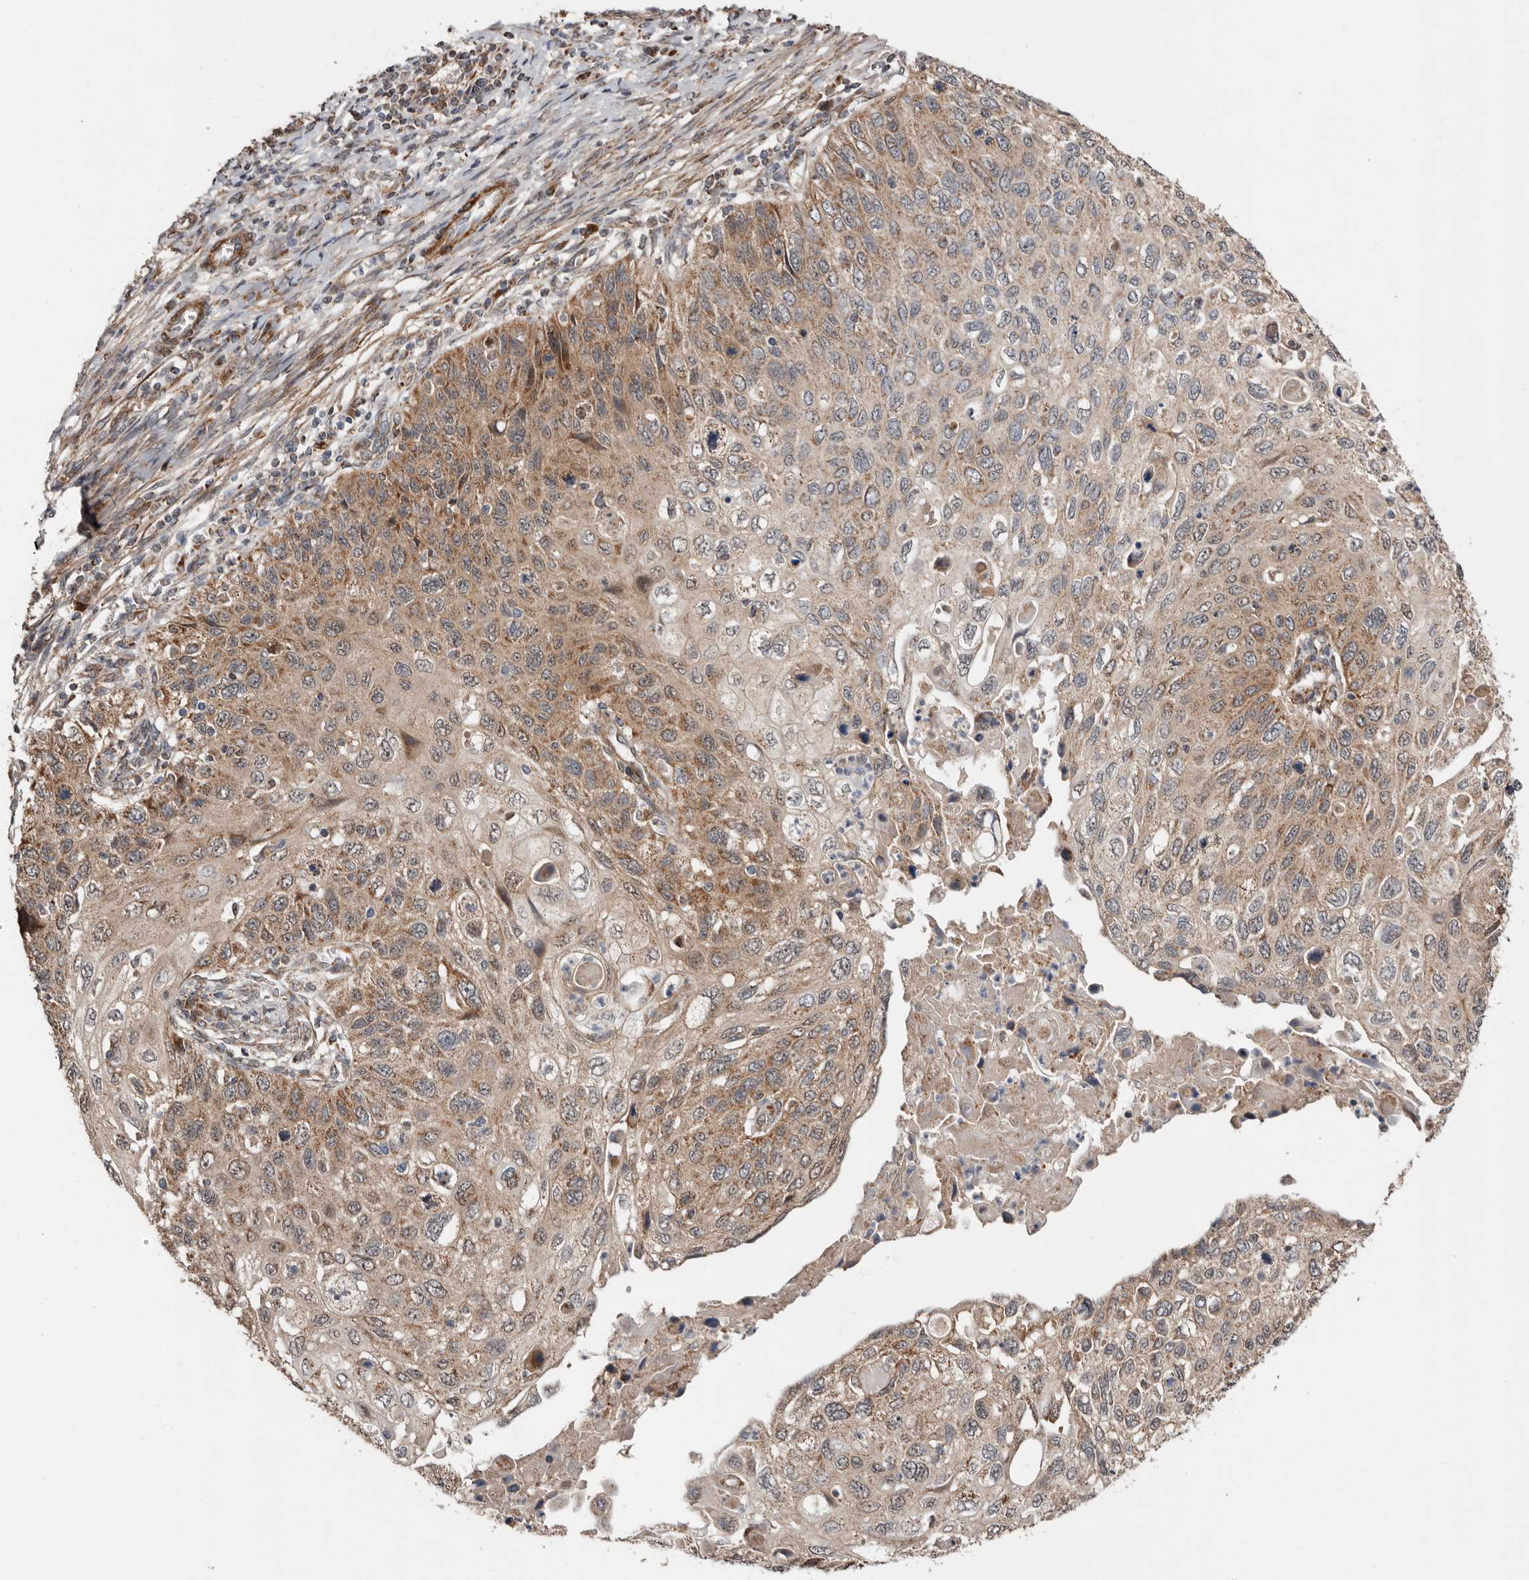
{"staining": {"intensity": "moderate", "quantity": "25%-75%", "location": "cytoplasmic/membranous"}, "tissue": "cervical cancer", "cell_type": "Tumor cells", "image_type": "cancer", "snomed": [{"axis": "morphology", "description": "Squamous cell carcinoma, NOS"}, {"axis": "topography", "description": "Cervix"}], "caption": "This micrograph shows IHC staining of human cervical squamous cell carcinoma, with medium moderate cytoplasmic/membranous expression in about 25%-75% of tumor cells.", "gene": "PROKR1", "patient": {"sex": "female", "age": 70}}